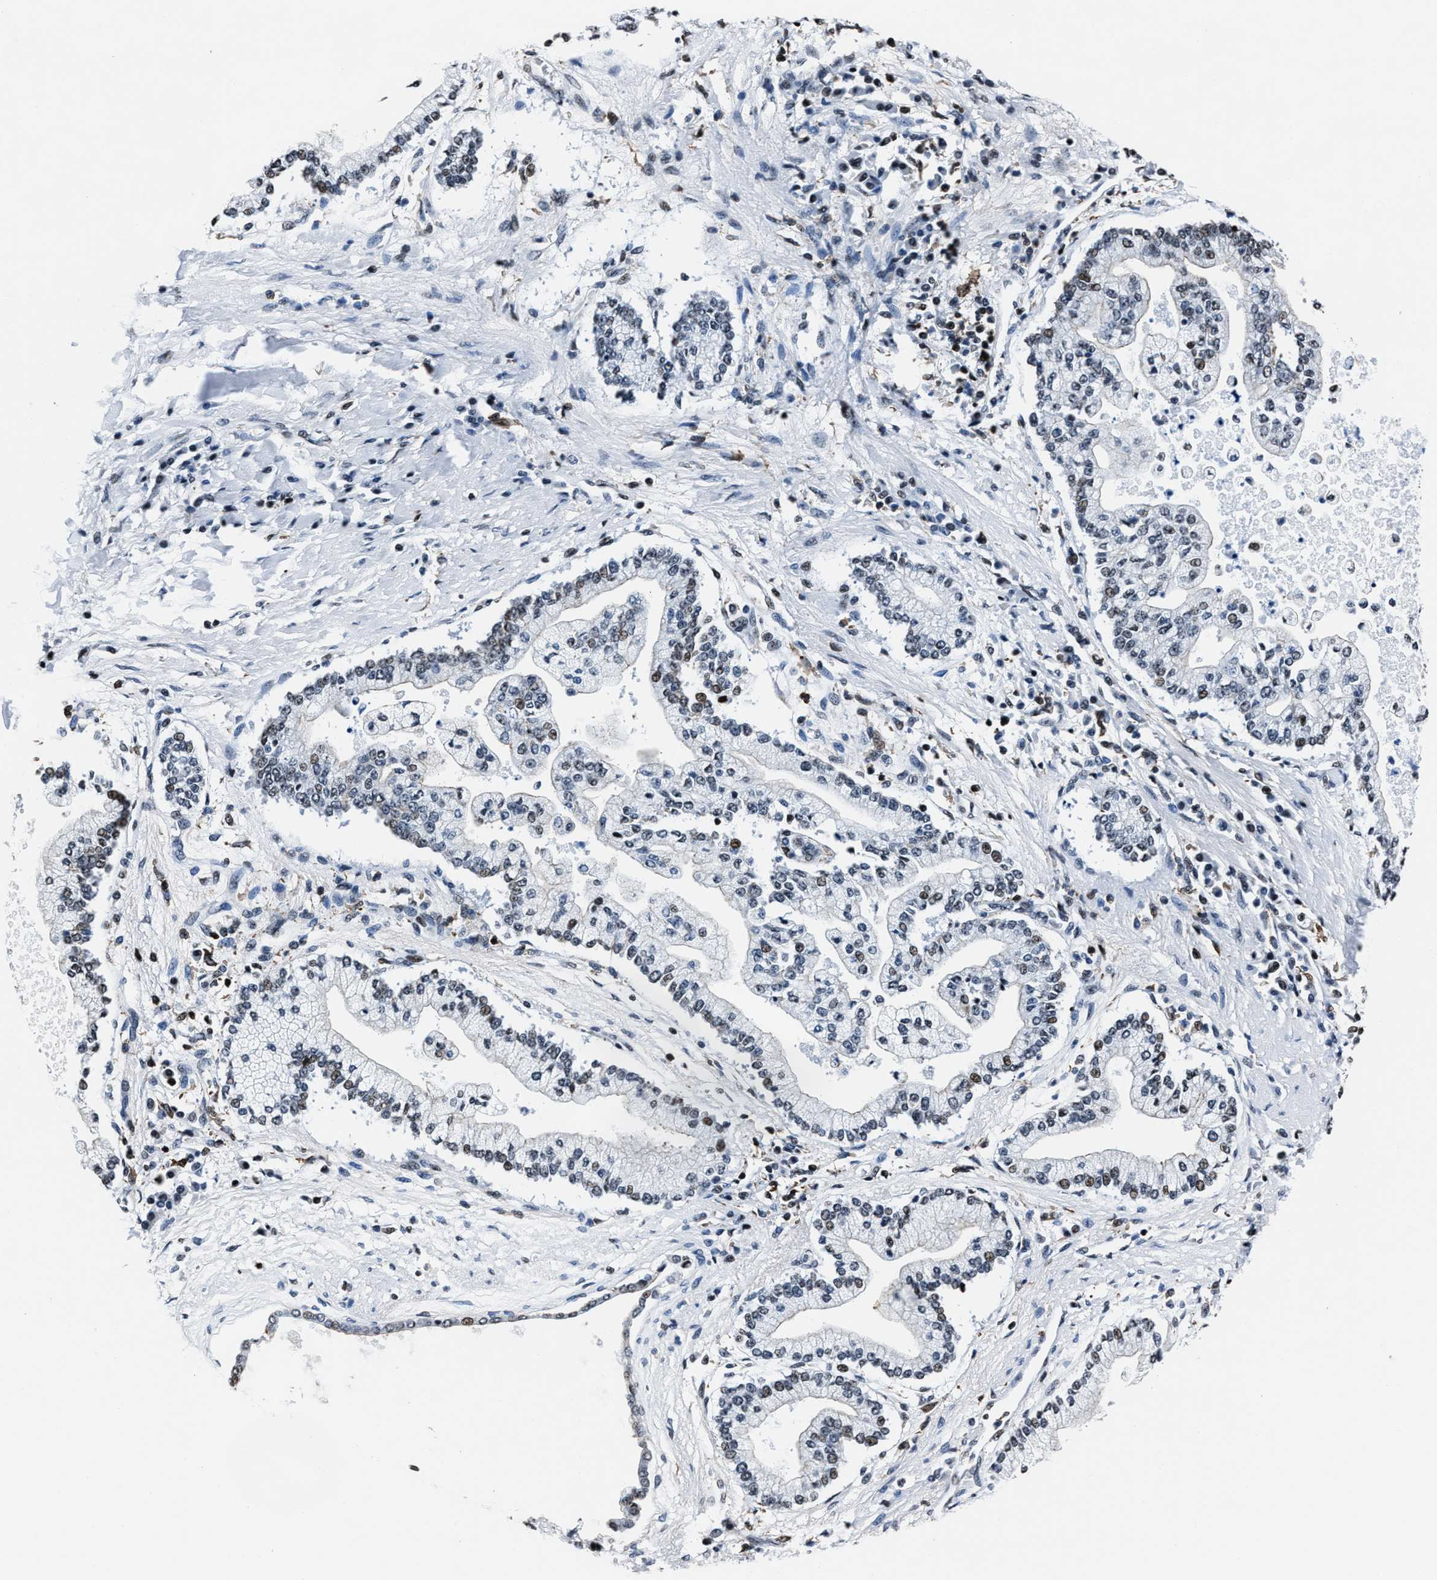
{"staining": {"intensity": "weak", "quantity": "<25%", "location": "nuclear"}, "tissue": "liver cancer", "cell_type": "Tumor cells", "image_type": "cancer", "snomed": [{"axis": "morphology", "description": "Cholangiocarcinoma"}, {"axis": "topography", "description": "Liver"}], "caption": "The micrograph displays no significant positivity in tumor cells of liver cholangiocarcinoma. (Brightfield microscopy of DAB immunohistochemistry (IHC) at high magnification).", "gene": "PPIE", "patient": {"sex": "male", "age": 50}}